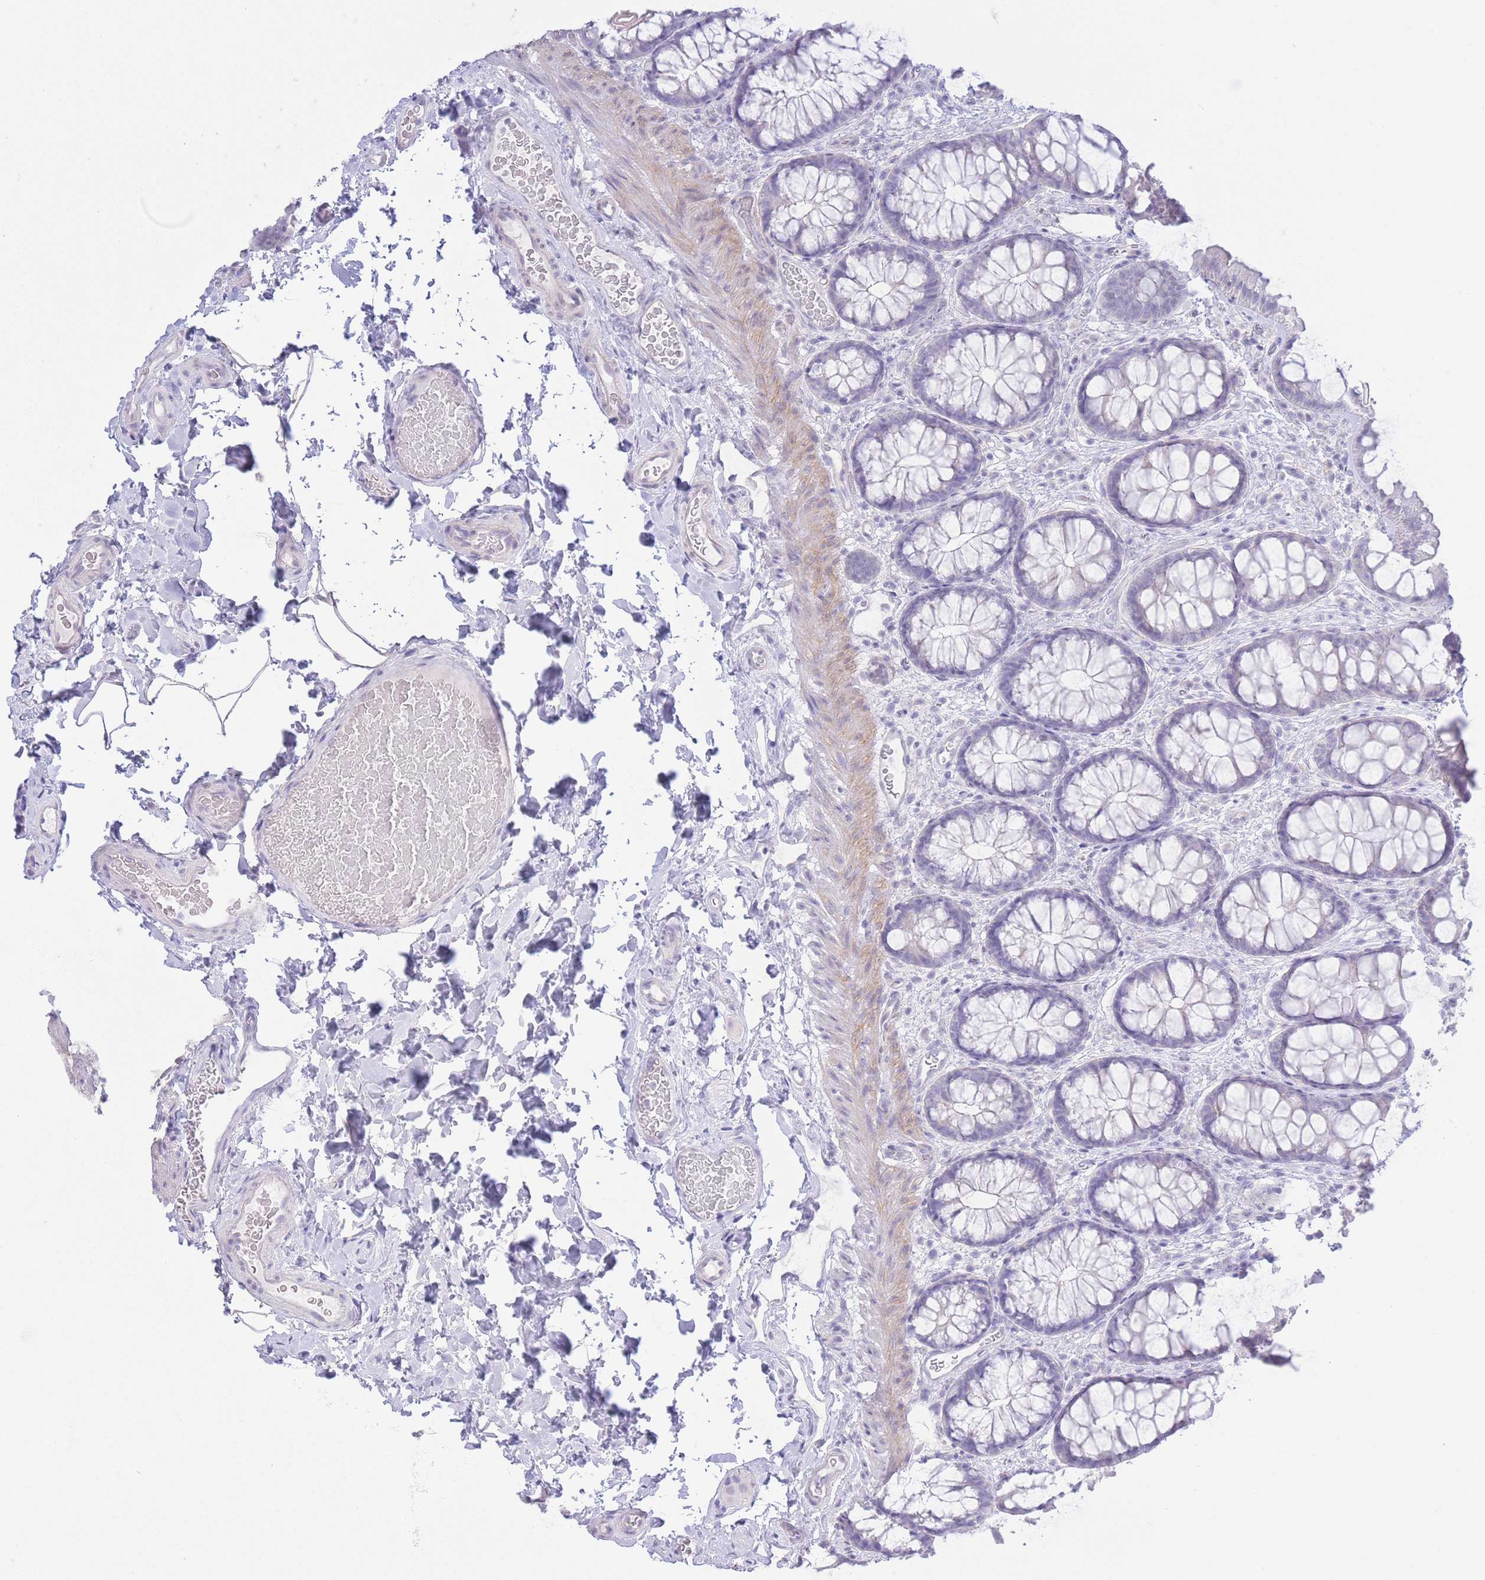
{"staining": {"intensity": "negative", "quantity": "none", "location": "none"}, "tissue": "colon", "cell_type": "Endothelial cells", "image_type": "normal", "snomed": [{"axis": "morphology", "description": "Normal tissue, NOS"}, {"axis": "topography", "description": "Colon"}], "caption": "Endothelial cells are negative for protein expression in unremarkable human colon. (DAB immunohistochemistry visualized using brightfield microscopy, high magnification).", "gene": "PKLR", "patient": {"sex": "male", "age": 46}}